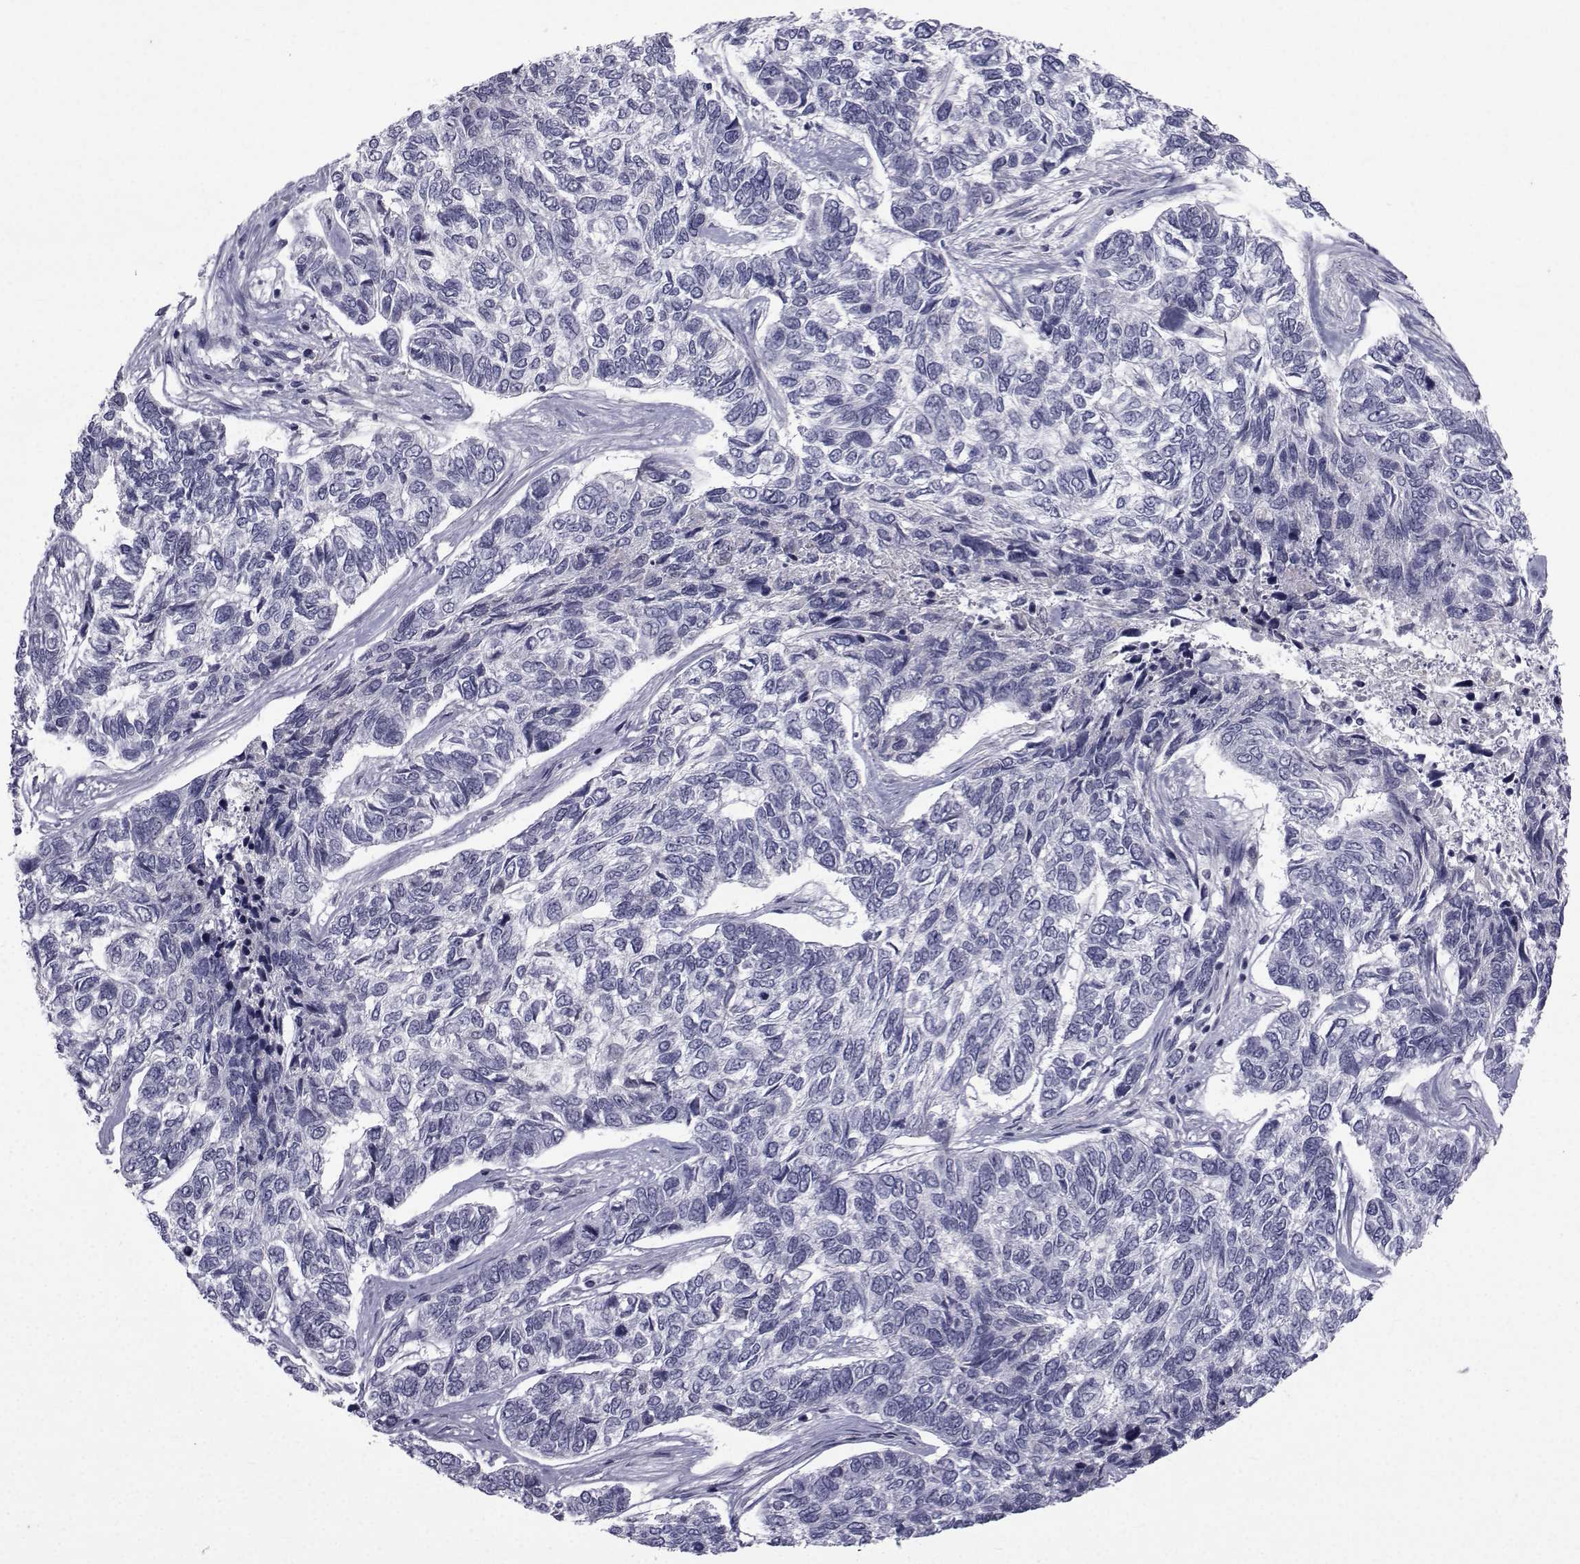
{"staining": {"intensity": "negative", "quantity": "none", "location": "none"}, "tissue": "skin cancer", "cell_type": "Tumor cells", "image_type": "cancer", "snomed": [{"axis": "morphology", "description": "Basal cell carcinoma"}, {"axis": "topography", "description": "Skin"}], "caption": "IHC of human skin cancer exhibits no expression in tumor cells.", "gene": "PAX2", "patient": {"sex": "female", "age": 65}}